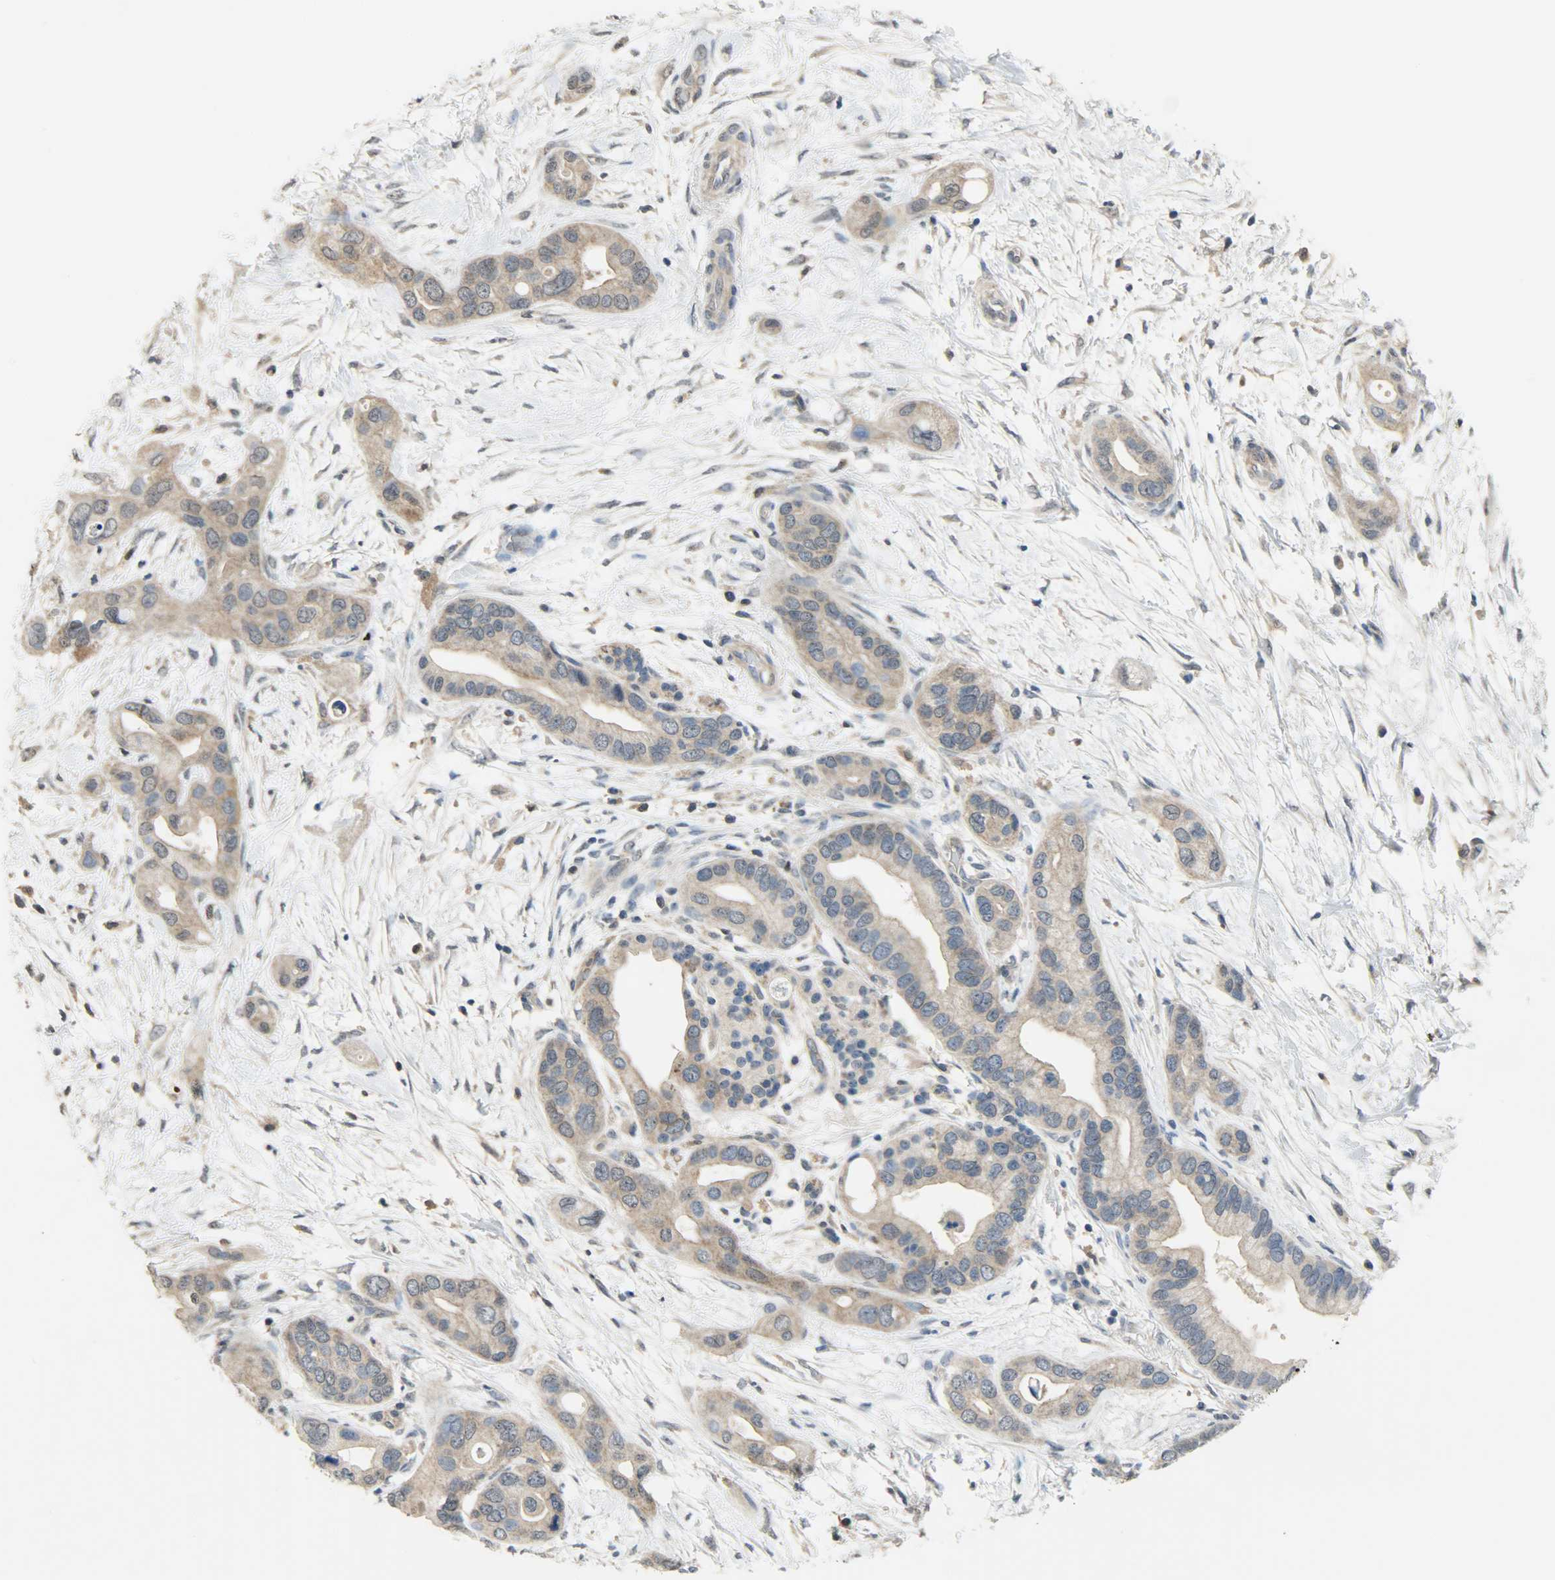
{"staining": {"intensity": "moderate", "quantity": ">75%", "location": "cytoplasmic/membranous"}, "tissue": "pancreatic cancer", "cell_type": "Tumor cells", "image_type": "cancer", "snomed": [{"axis": "morphology", "description": "Adenocarcinoma, NOS"}, {"axis": "topography", "description": "Pancreas"}], "caption": "Brown immunohistochemical staining in human pancreatic cancer exhibits moderate cytoplasmic/membranous staining in approximately >75% of tumor cells.", "gene": "TRIM21", "patient": {"sex": "female", "age": 77}}